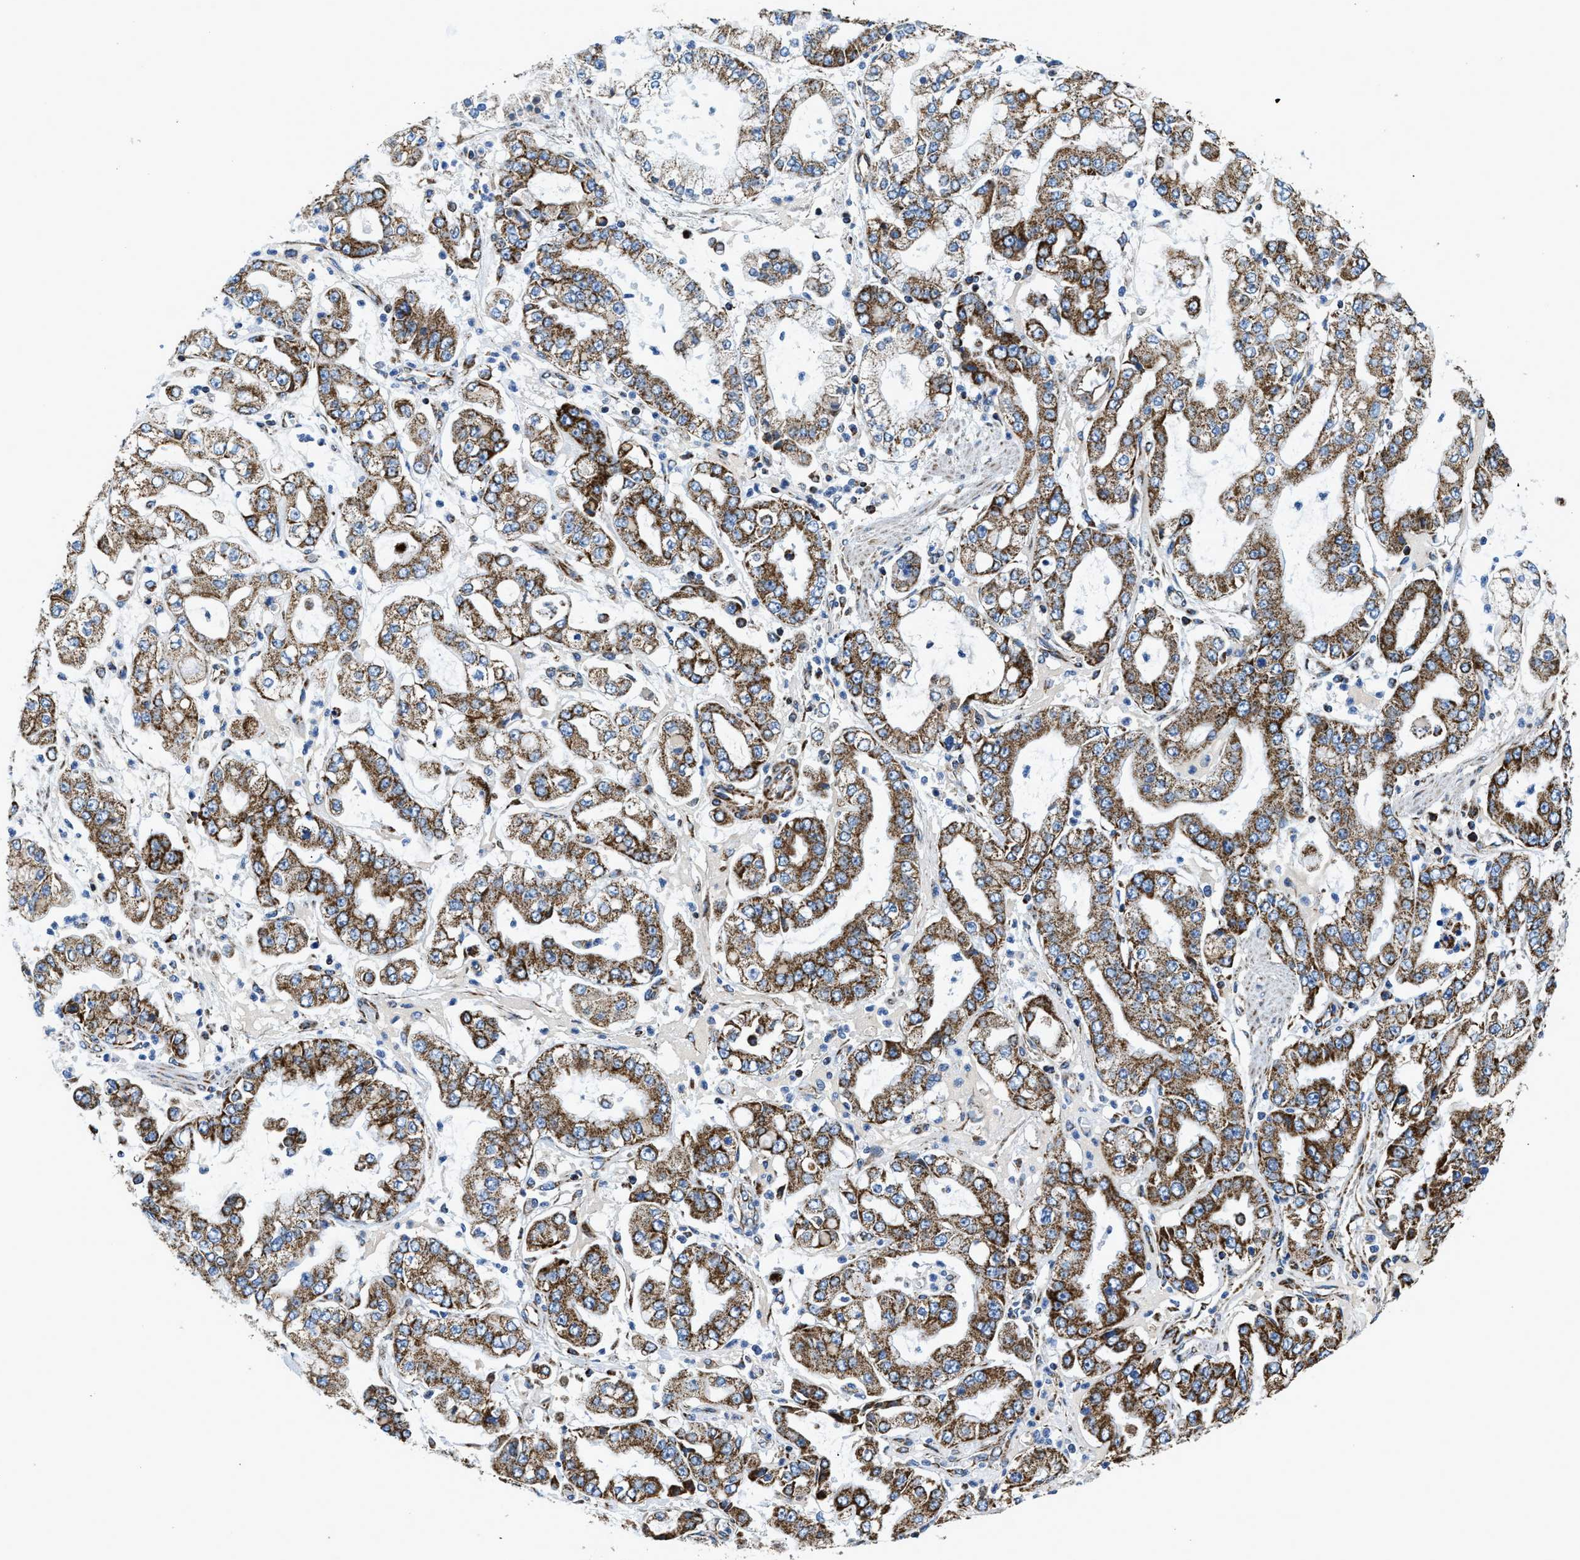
{"staining": {"intensity": "moderate", "quantity": ">75%", "location": "cytoplasmic/membranous"}, "tissue": "stomach cancer", "cell_type": "Tumor cells", "image_type": "cancer", "snomed": [{"axis": "morphology", "description": "Adenocarcinoma, NOS"}, {"axis": "topography", "description": "Stomach"}], "caption": "DAB (3,3'-diaminobenzidine) immunohistochemical staining of adenocarcinoma (stomach) demonstrates moderate cytoplasmic/membranous protein positivity in about >75% of tumor cells.", "gene": "STK33", "patient": {"sex": "male", "age": 76}}